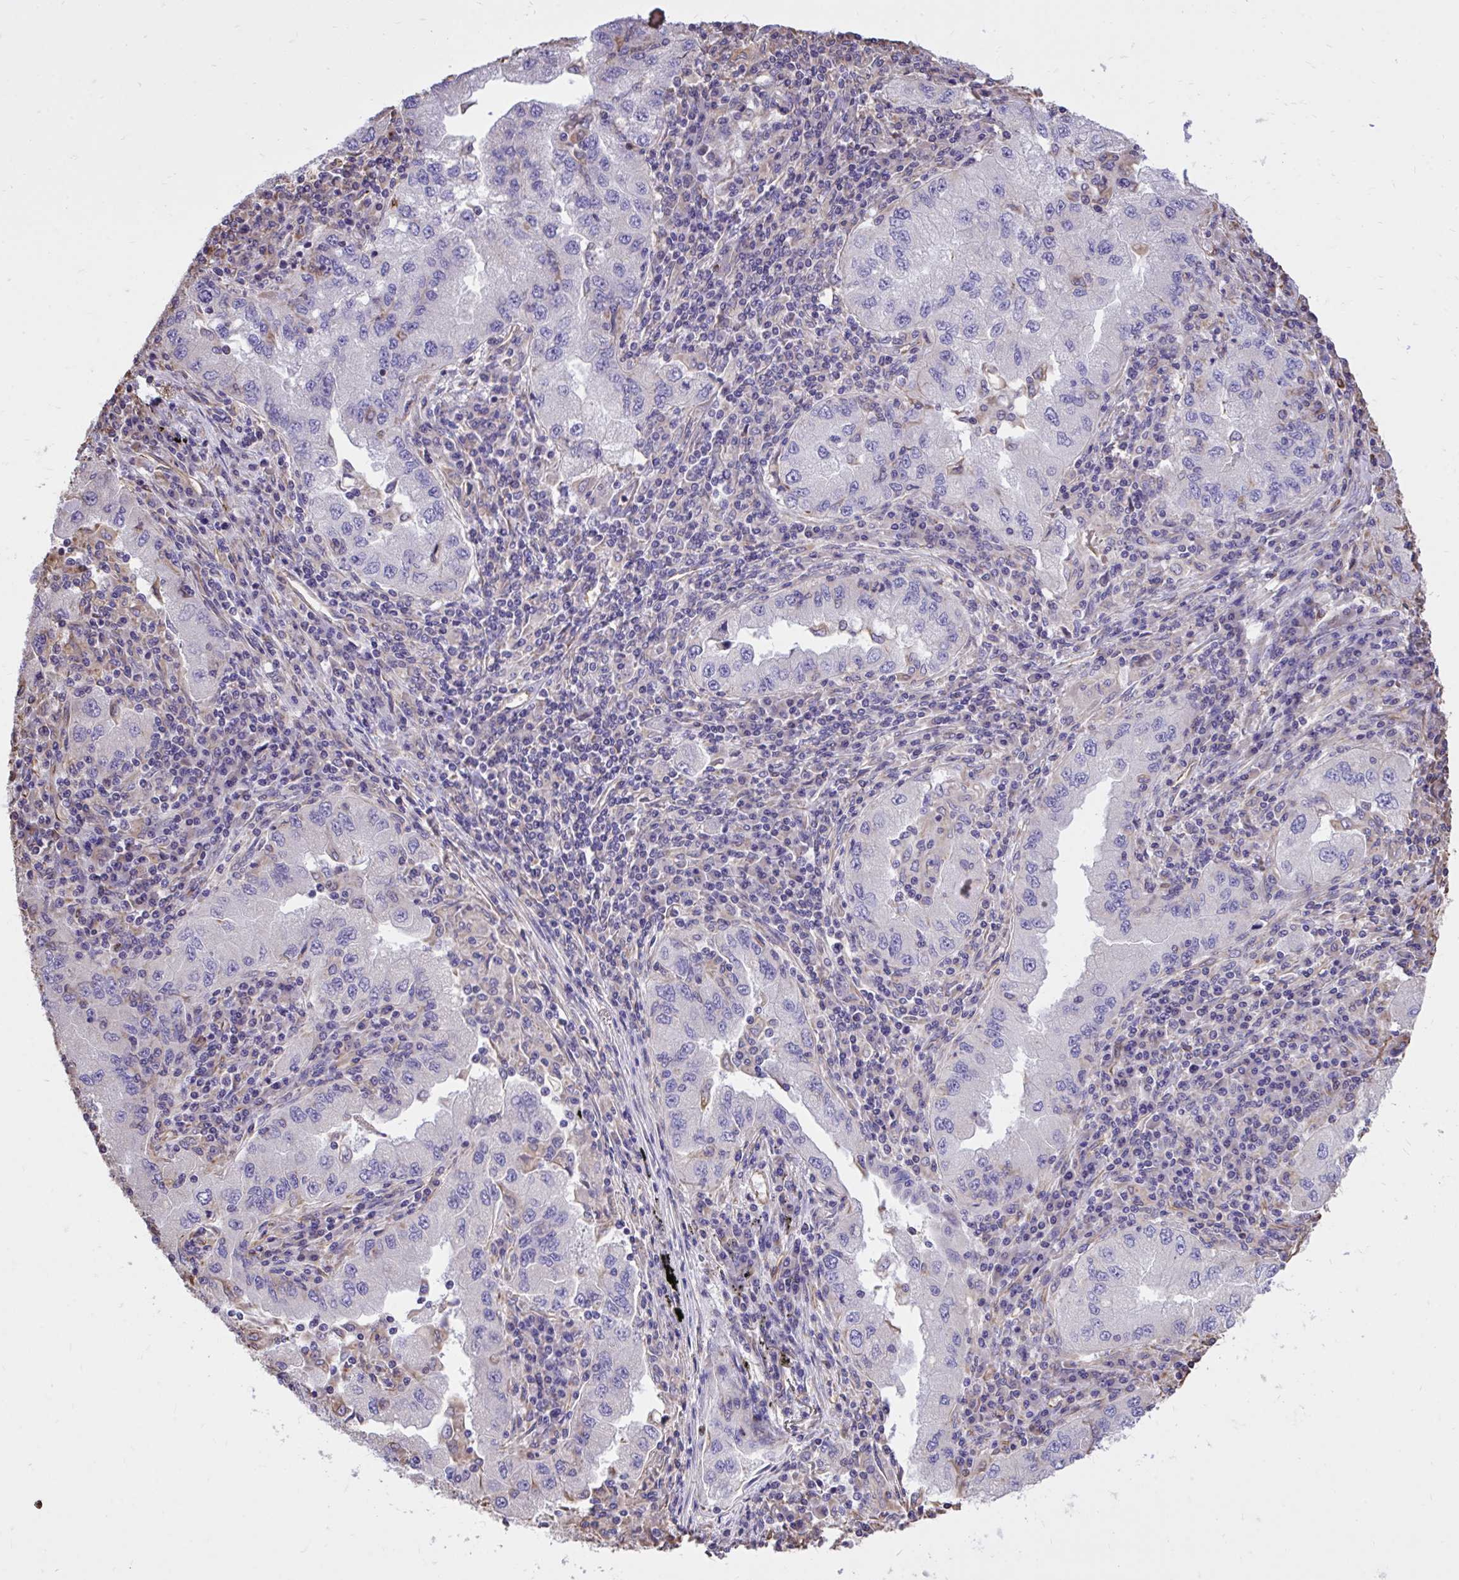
{"staining": {"intensity": "negative", "quantity": "none", "location": "none"}, "tissue": "lung cancer", "cell_type": "Tumor cells", "image_type": "cancer", "snomed": [{"axis": "morphology", "description": "Adenocarcinoma, NOS"}, {"axis": "morphology", "description": "Adenocarcinoma primary or metastatic"}, {"axis": "topography", "description": "Lung"}], "caption": "Tumor cells show no significant protein staining in adenocarcinoma primary or metastatic (lung).", "gene": "RNF103", "patient": {"sex": "male", "age": 74}}